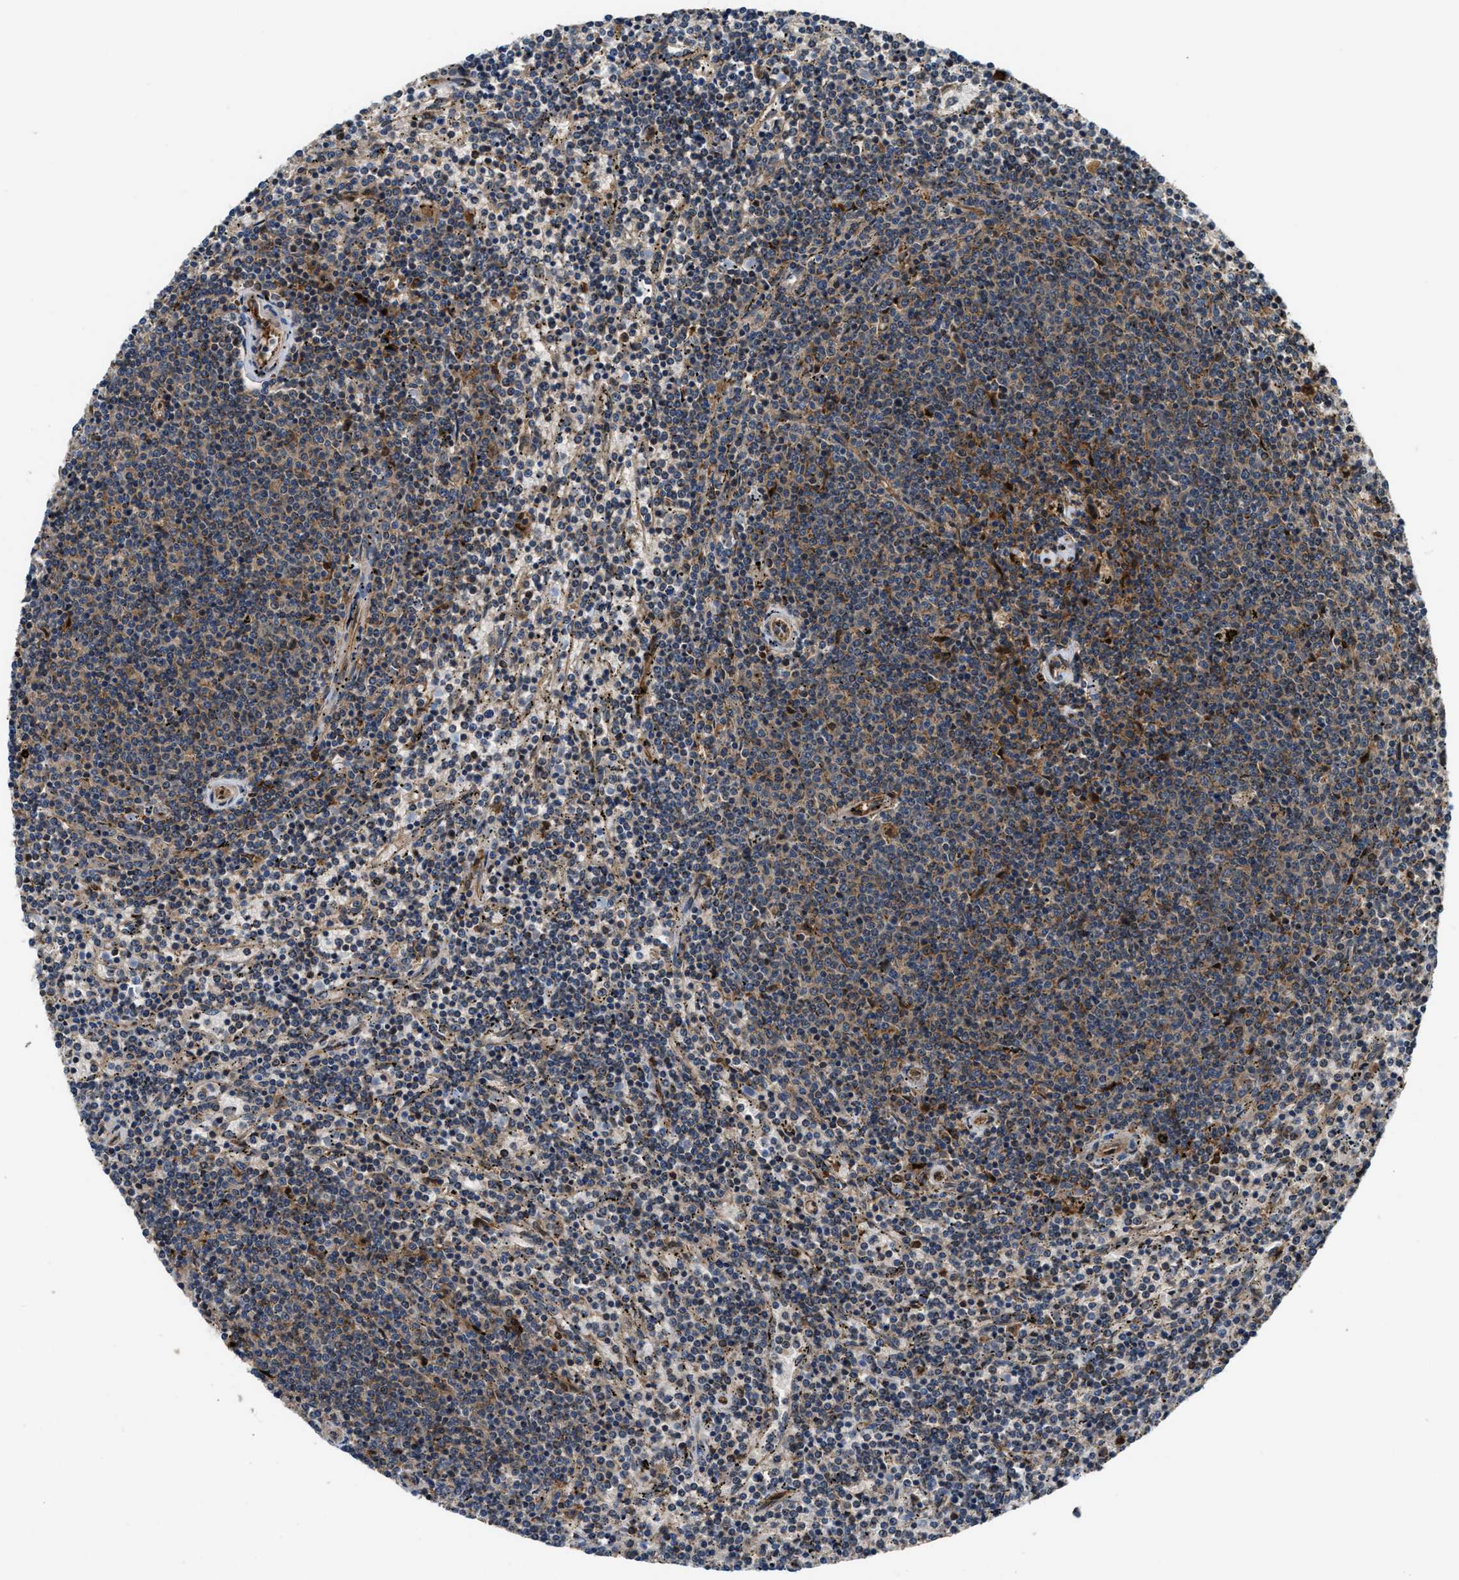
{"staining": {"intensity": "moderate", "quantity": ">75%", "location": "cytoplasmic/membranous"}, "tissue": "lymphoma", "cell_type": "Tumor cells", "image_type": "cancer", "snomed": [{"axis": "morphology", "description": "Malignant lymphoma, non-Hodgkin's type, Low grade"}, {"axis": "topography", "description": "Spleen"}], "caption": "IHC staining of lymphoma, which reveals medium levels of moderate cytoplasmic/membranous positivity in about >75% of tumor cells indicating moderate cytoplasmic/membranous protein staining. The staining was performed using DAB (brown) for protein detection and nuclei were counterstained in hematoxylin (blue).", "gene": "PPA1", "patient": {"sex": "female", "age": 50}}